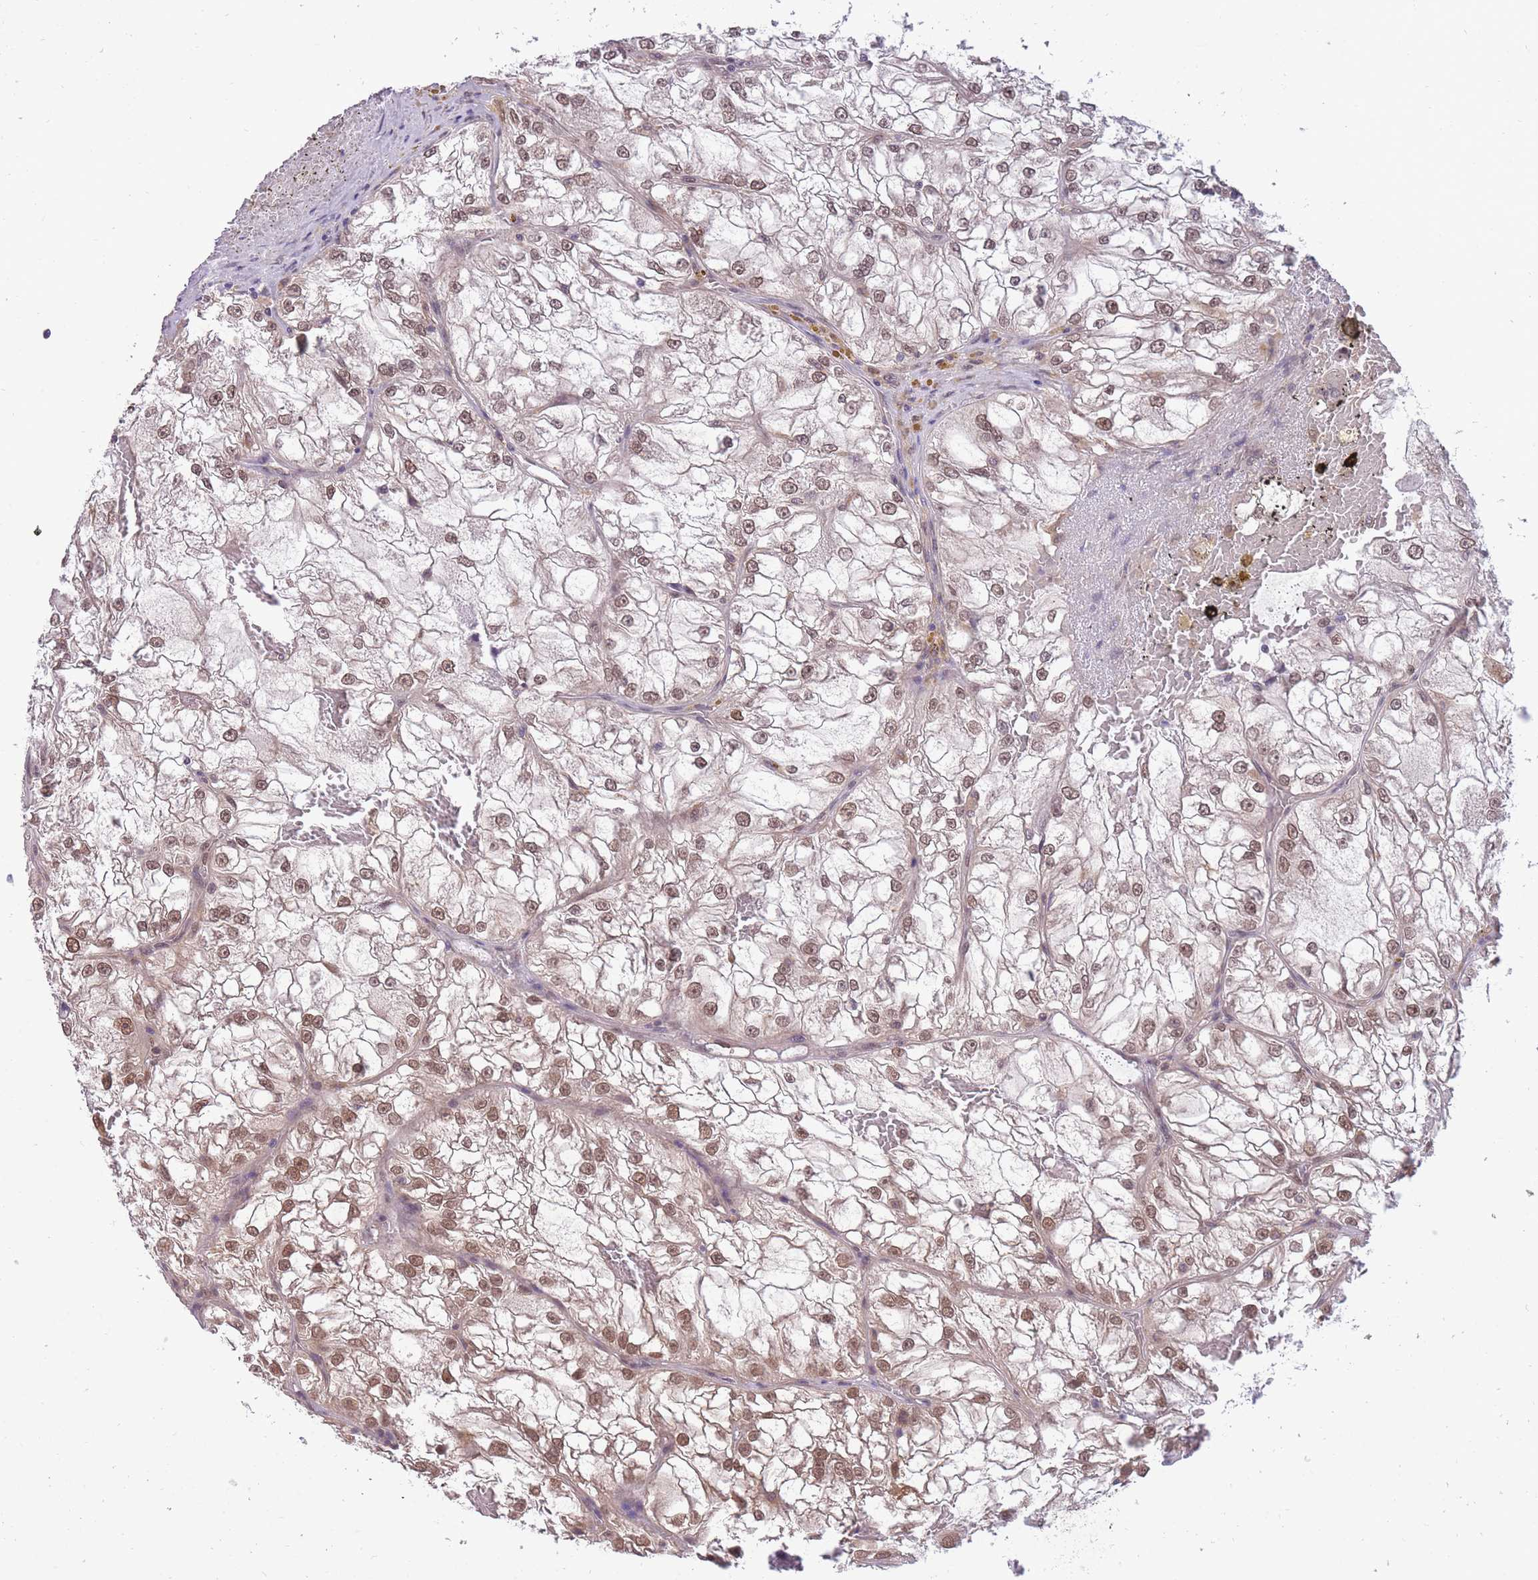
{"staining": {"intensity": "weak", "quantity": "25%-75%", "location": "nuclear"}, "tissue": "renal cancer", "cell_type": "Tumor cells", "image_type": "cancer", "snomed": [{"axis": "morphology", "description": "Adenocarcinoma, NOS"}, {"axis": "topography", "description": "Kidney"}], "caption": "Immunohistochemical staining of human renal cancer exhibits weak nuclear protein positivity in approximately 25%-75% of tumor cells.", "gene": "CDIP1", "patient": {"sex": "female", "age": 72}}